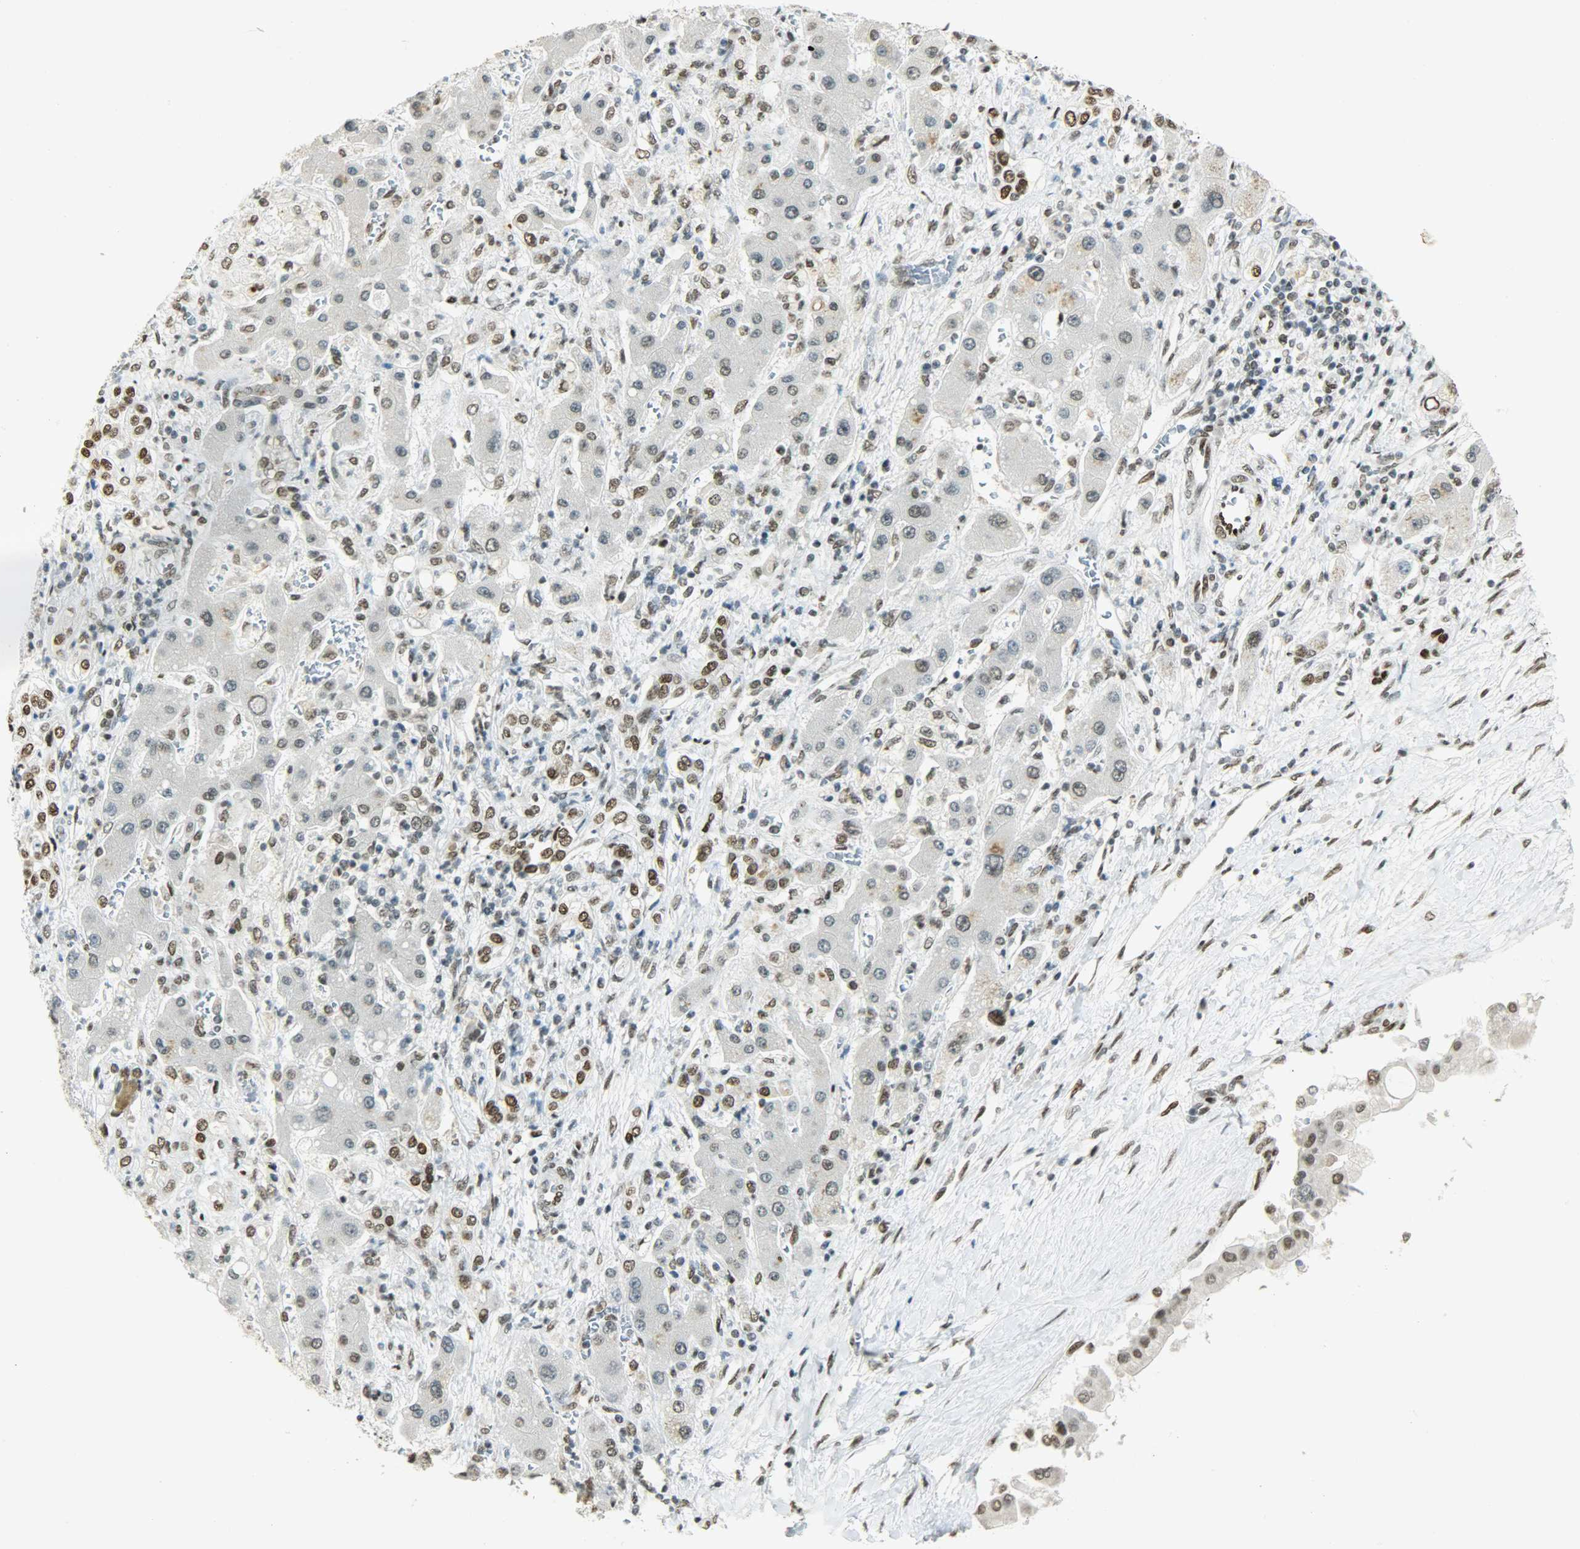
{"staining": {"intensity": "moderate", "quantity": "<25%", "location": "nuclear"}, "tissue": "liver cancer", "cell_type": "Tumor cells", "image_type": "cancer", "snomed": [{"axis": "morphology", "description": "Cholangiocarcinoma"}, {"axis": "topography", "description": "Liver"}], "caption": "This micrograph demonstrates immunohistochemistry (IHC) staining of human liver cancer, with low moderate nuclear staining in approximately <25% of tumor cells.", "gene": "MYEF2", "patient": {"sex": "male", "age": 50}}